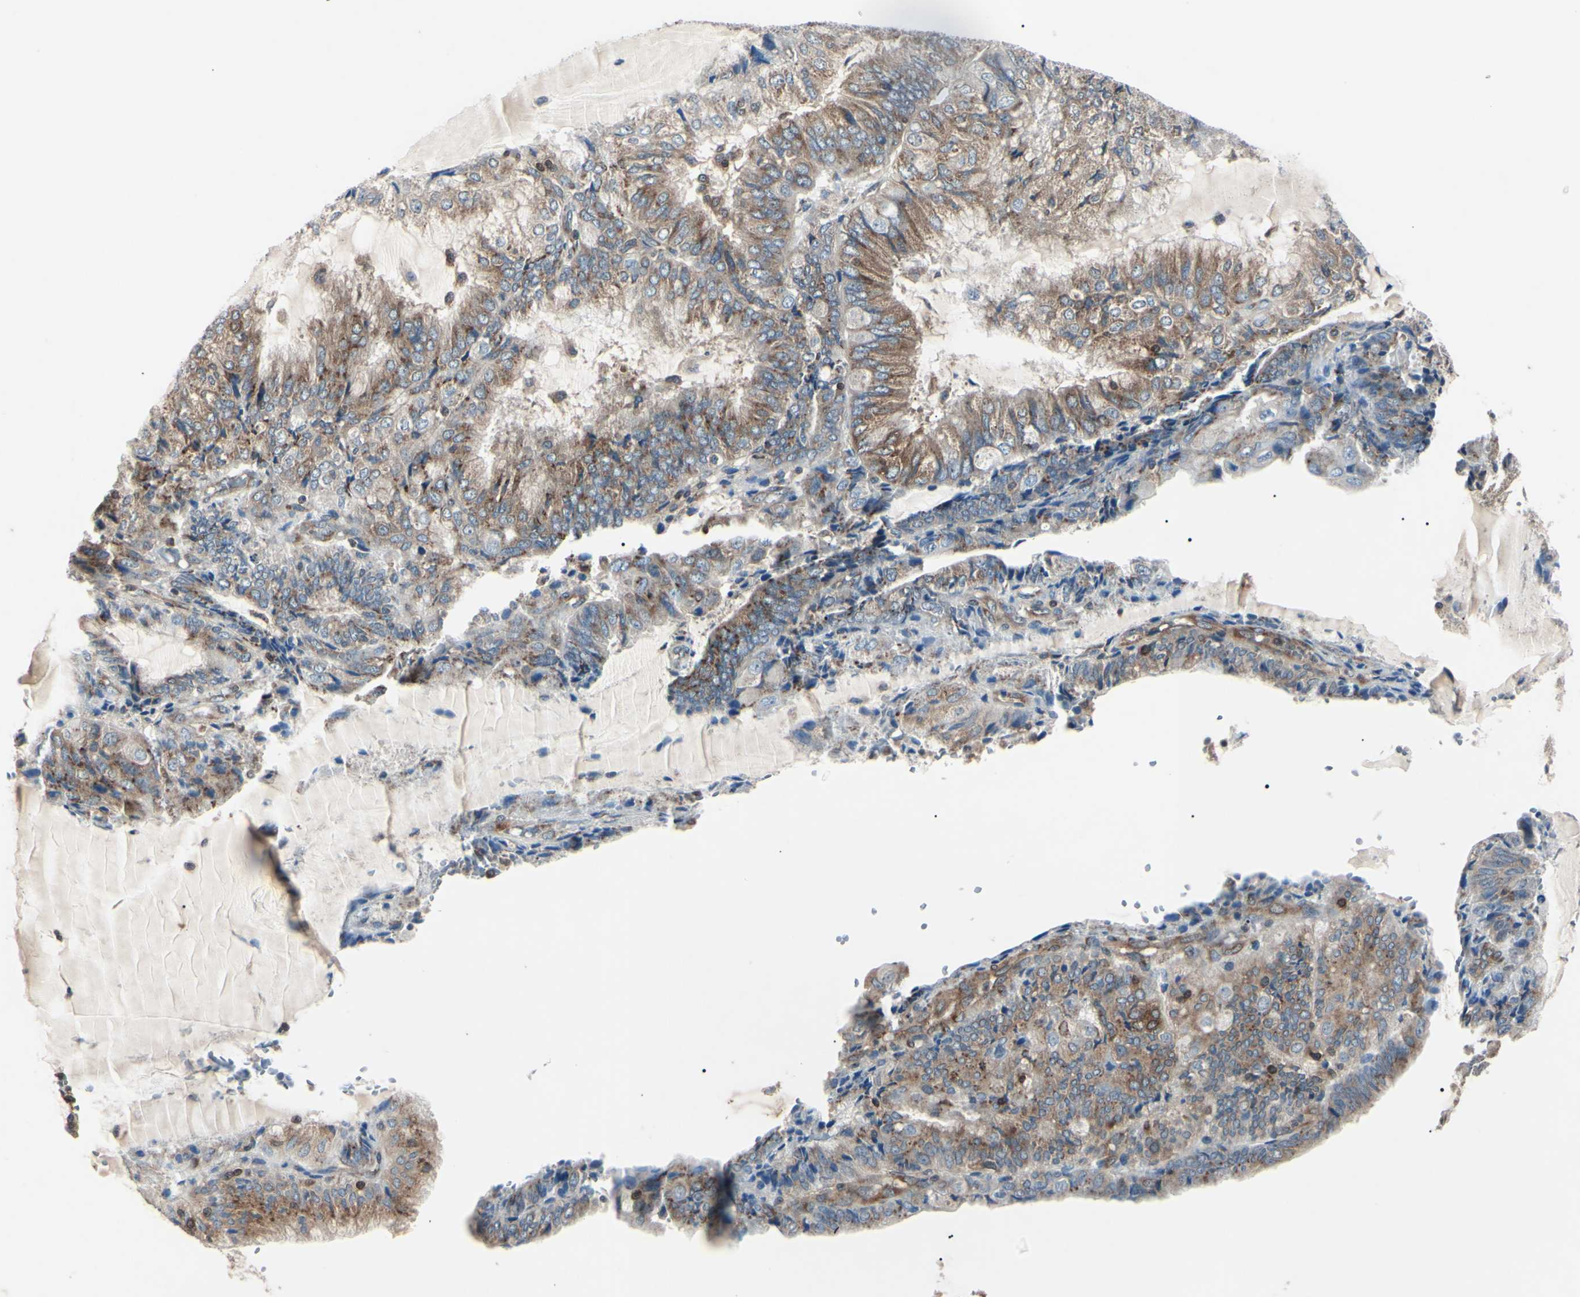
{"staining": {"intensity": "moderate", "quantity": ">75%", "location": "cytoplasmic/membranous"}, "tissue": "endometrial cancer", "cell_type": "Tumor cells", "image_type": "cancer", "snomed": [{"axis": "morphology", "description": "Adenocarcinoma, NOS"}, {"axis": "topography", "description": "Endometrium"}], "caption": "Immunohistochemistry (DAB (3,3'-diaminobenzidine)) staining of human adenocarcinoma (endometrial) demonstrates moderate cytoplasmic/membranous protein expression in about >75% of tumor cells.", "gene": "MAPRE1", "patient": {"sex": "female", "age": 81}}